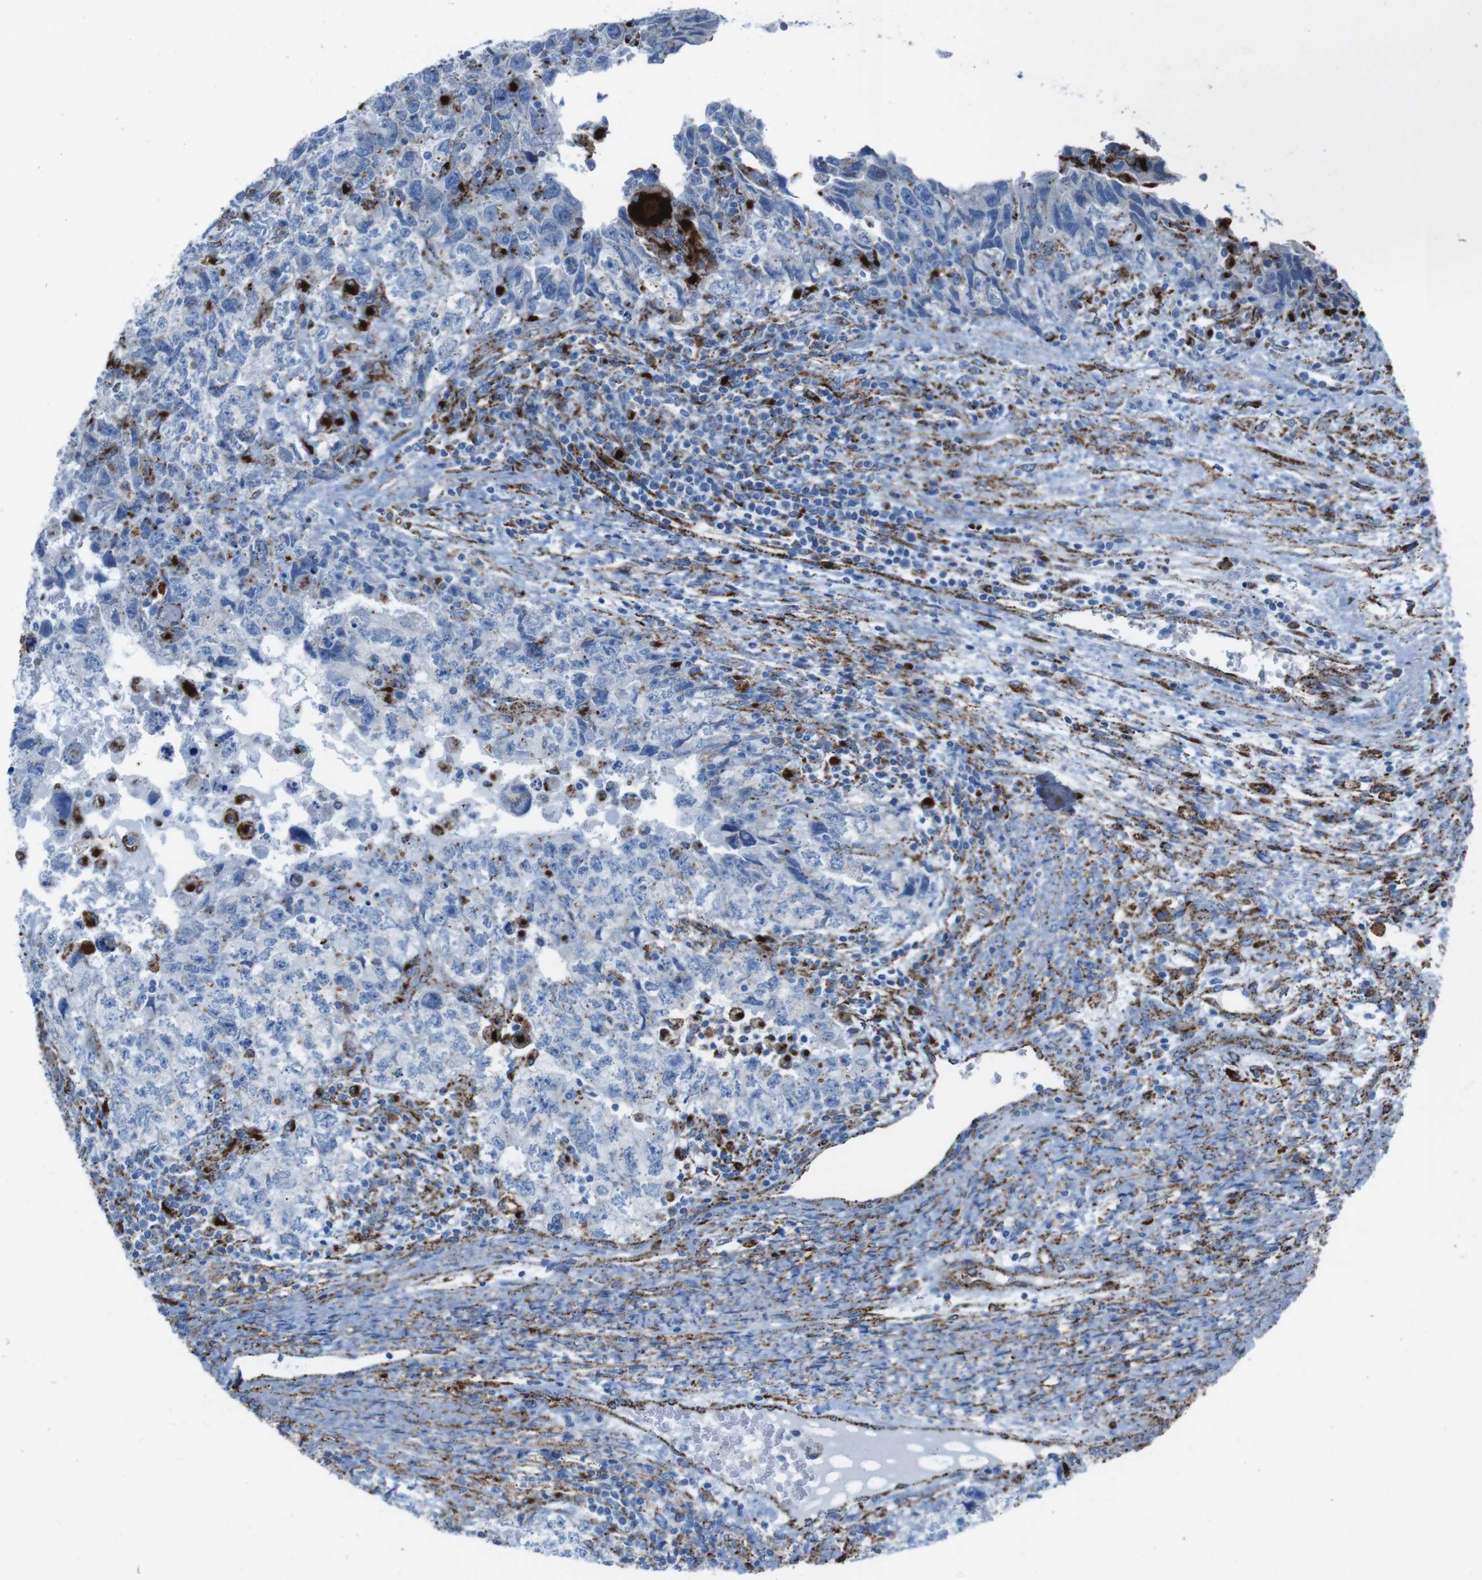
{"staining": {"intensity": "negative", "quantity": "none", "location": "none"}, "tissue": "testis cancer", "cell_type": "Tumor cells", "image_type": "cancer", "snomed": [{"axis": "morphology", "description": "Carcinoma, Embryonal, NOS"}, {"axis": "topography", "description": "Testis"}], "caption": "Immunohistochemical staining of human testis cancer exhibits no significant expression in tumor cells.", "gene": "SCARB2", "patient": {"sex": "male", "age": 36}}